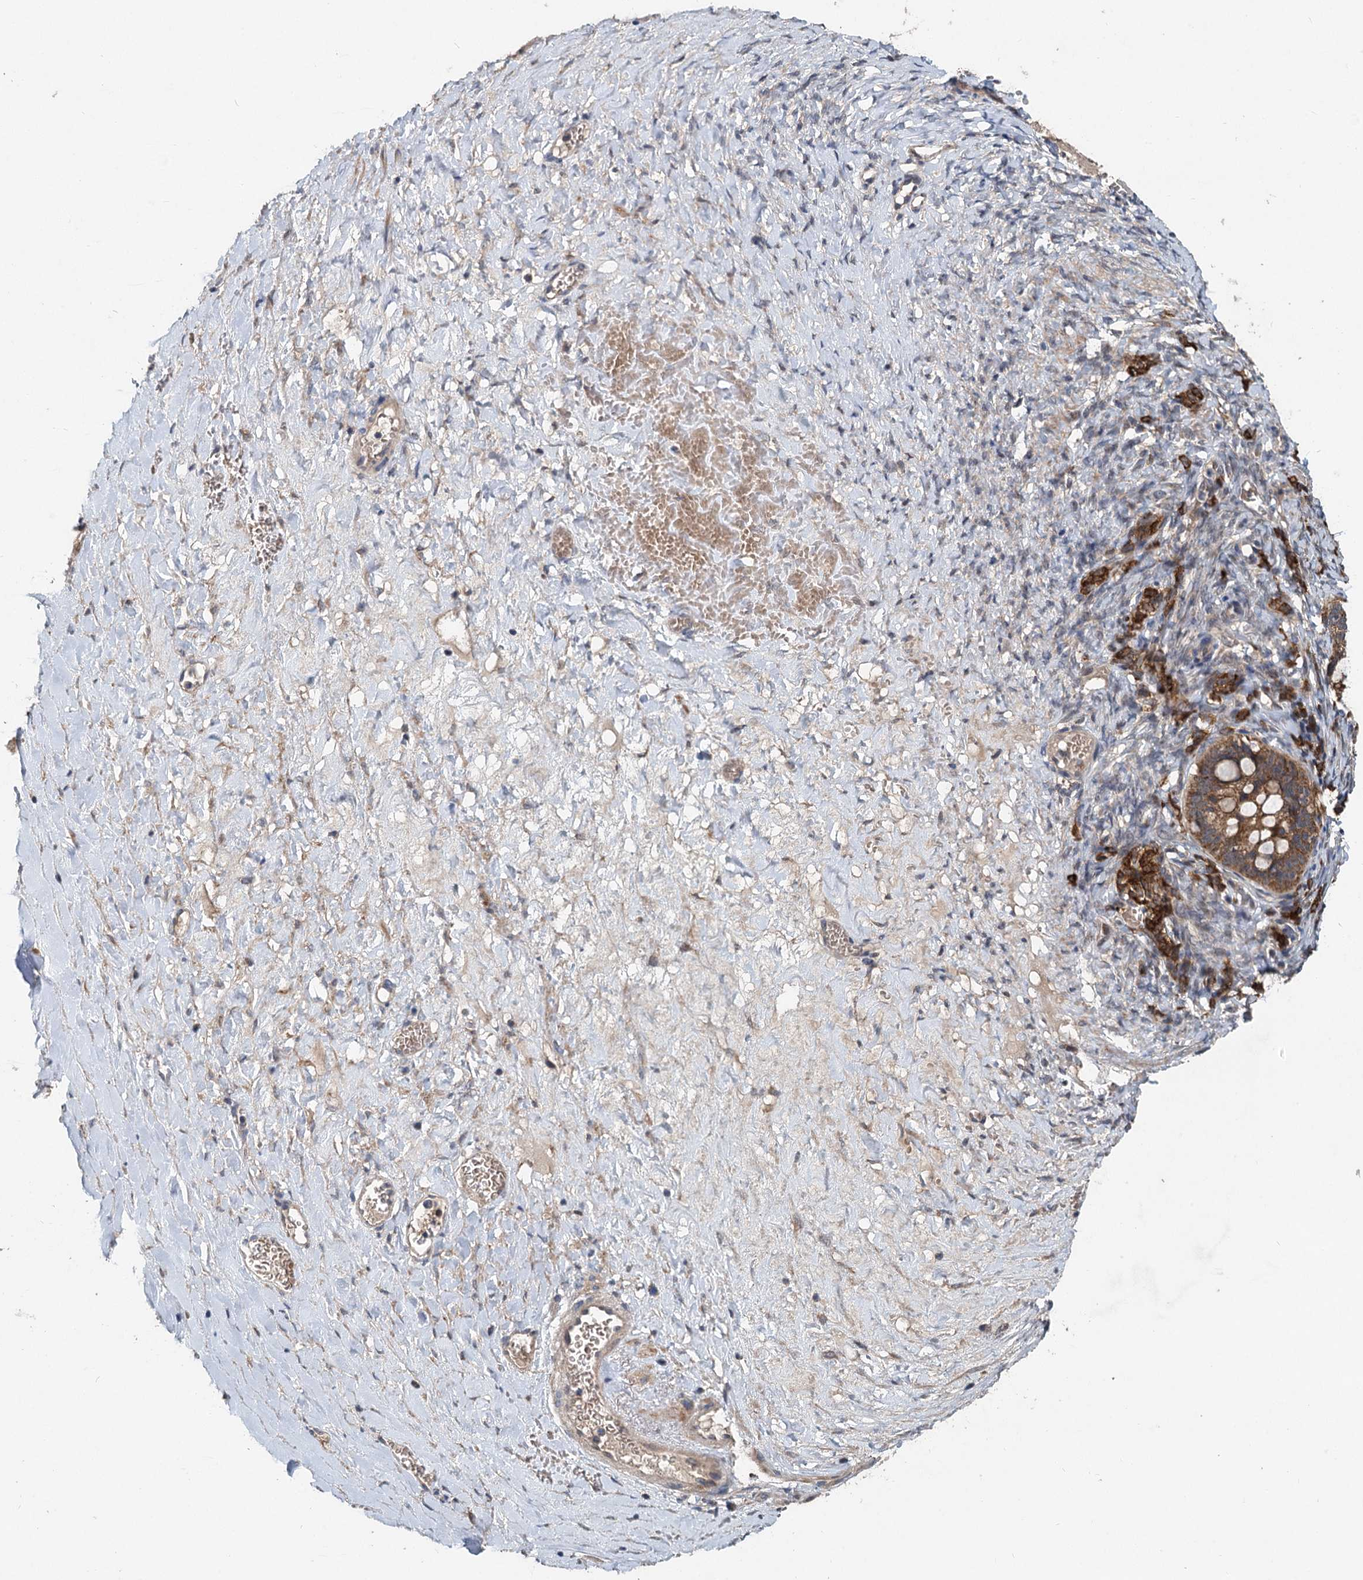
{"staining": {"intensity": "strong", "quantity": ">75%", "location": "cytoplasmic/membranous"}, "tissue": "ovarian cancer", "cell_type": "Tumor cells", "image_type": "cancer", "snomed": [{"axis": "morphology", "description": "Cystadenocarcinoma, mucinous, NOS"}, {"axis": "topography", "description": "Ovary"}], "caption": "Protein staining exhibits strong cytoplasmic/membranous positivity in approximately >75% of tumor cells in ovarian cancer.", "gene": "OTUB1", "patient": {"sex": "female", "age": 73}}